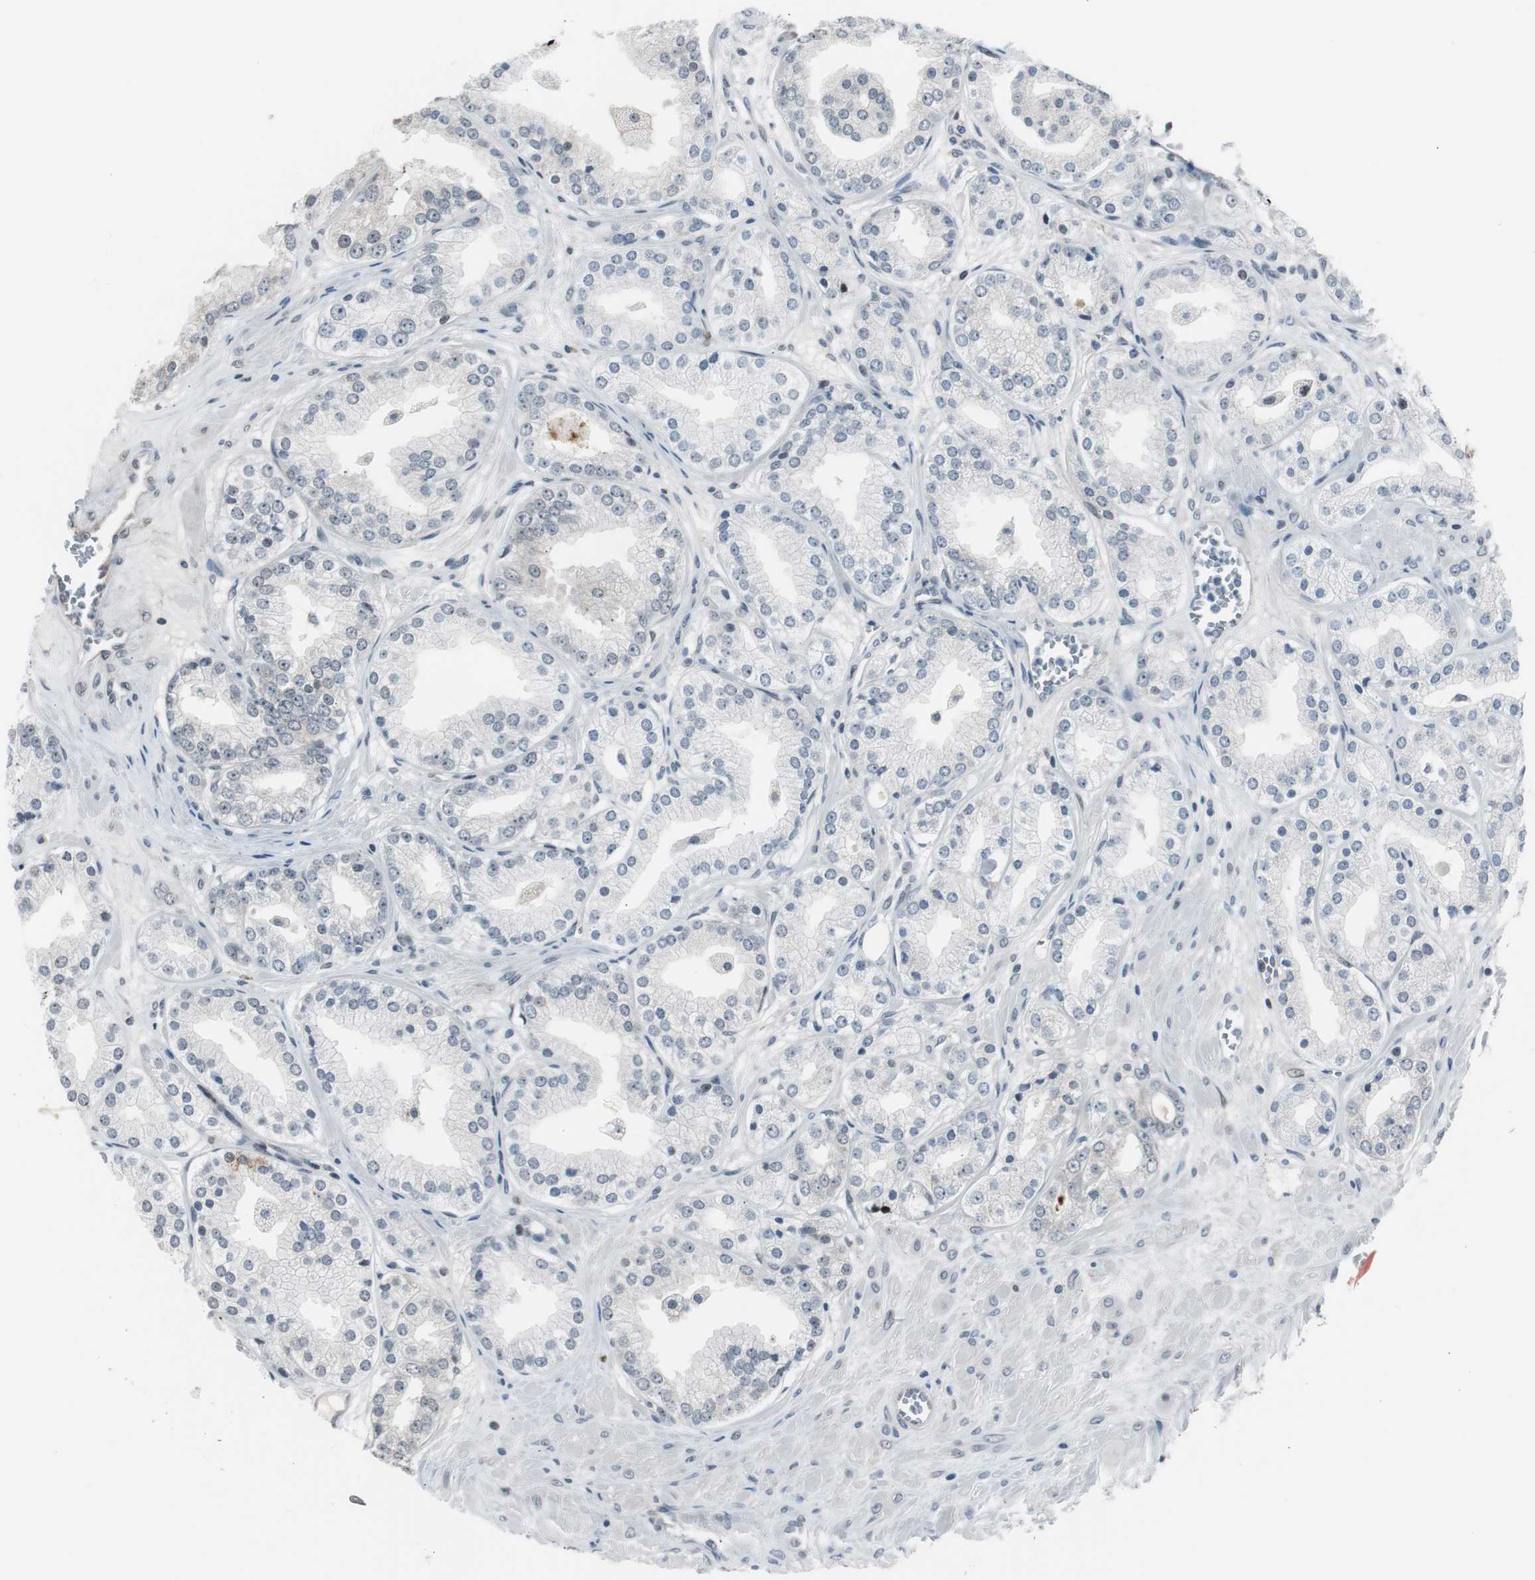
{"staining": {"intensity": "negative", "quantity": "none", "location": "none"}, "tissue": "prostate cancer", "cell_type": "Tumor cells", "image_type": "cancer", "snomed": [{"axis": "morphology", "description": "Adenocarcinoma, High grade"}, {"axis": "topography", "description": "Prostate"}], "caption": "Tumor cells are negative for brown protein staining in high-grade adenocarcinoma (prostate).", "gene": "BOLA1", "patient": {"sex": "male", "age": 61}}